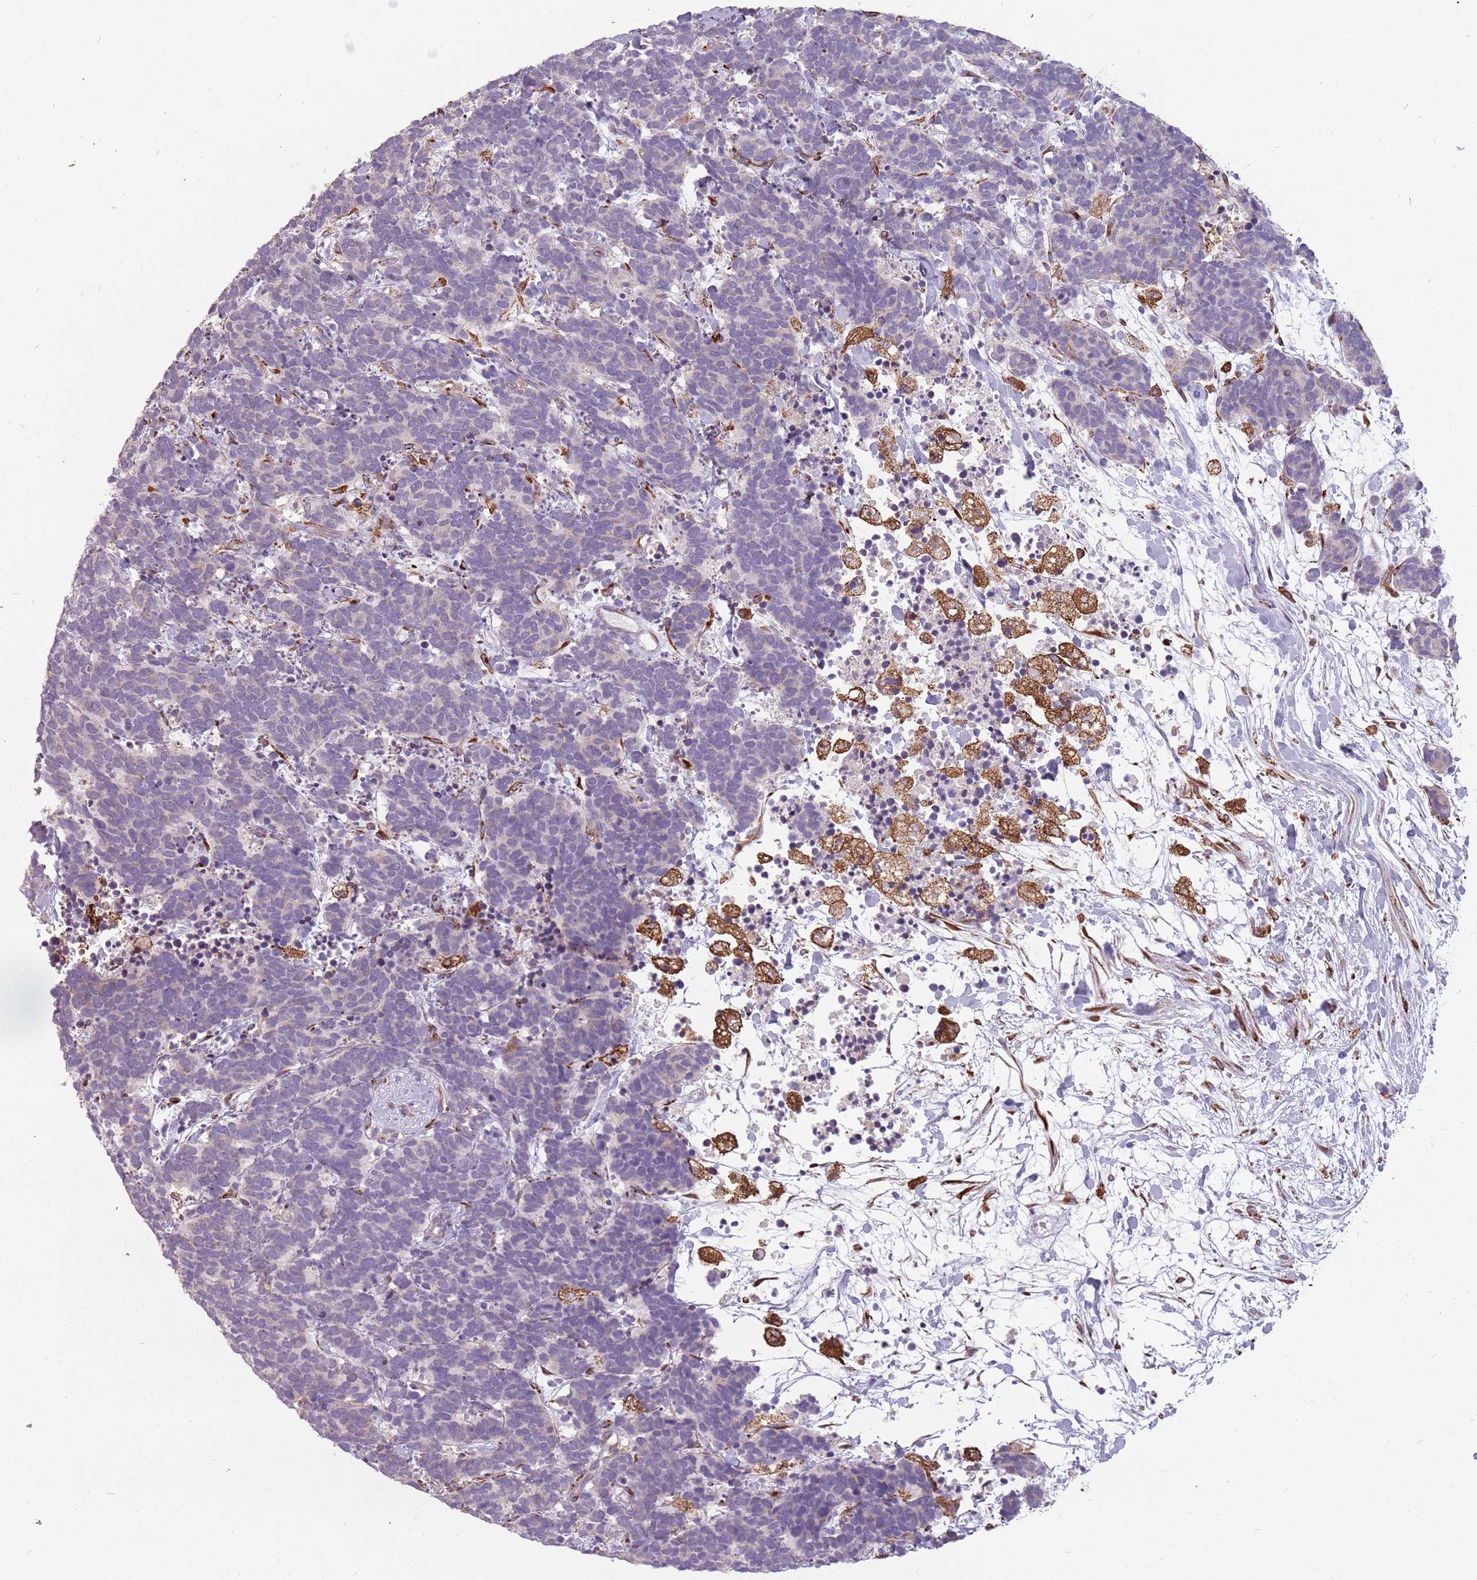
{"staining": {"intensity": "negative", "quantity": "none", "location": "none"}, "tissue": "carcinoid", "cell_type": "Tumor cells", "image_type": "cancer", "snomed": [{"axis": "morphology", "description": "Carcinoma, NOS"}, {"axis": "morphology", "description": "Carcinoid, malignant, NOS"}, {"axis": "topography", "description": "Prostate"}], "caption": "High magnification brightfield microscopy of carcinoma stained with DAB (3,3'-diaminobenzidine) (brown) and counterstained with hematoxylin (blue): tumor cells show no significant expression.", "gene": "RPS9", "patient": {"sex": "male", "age": 57}}